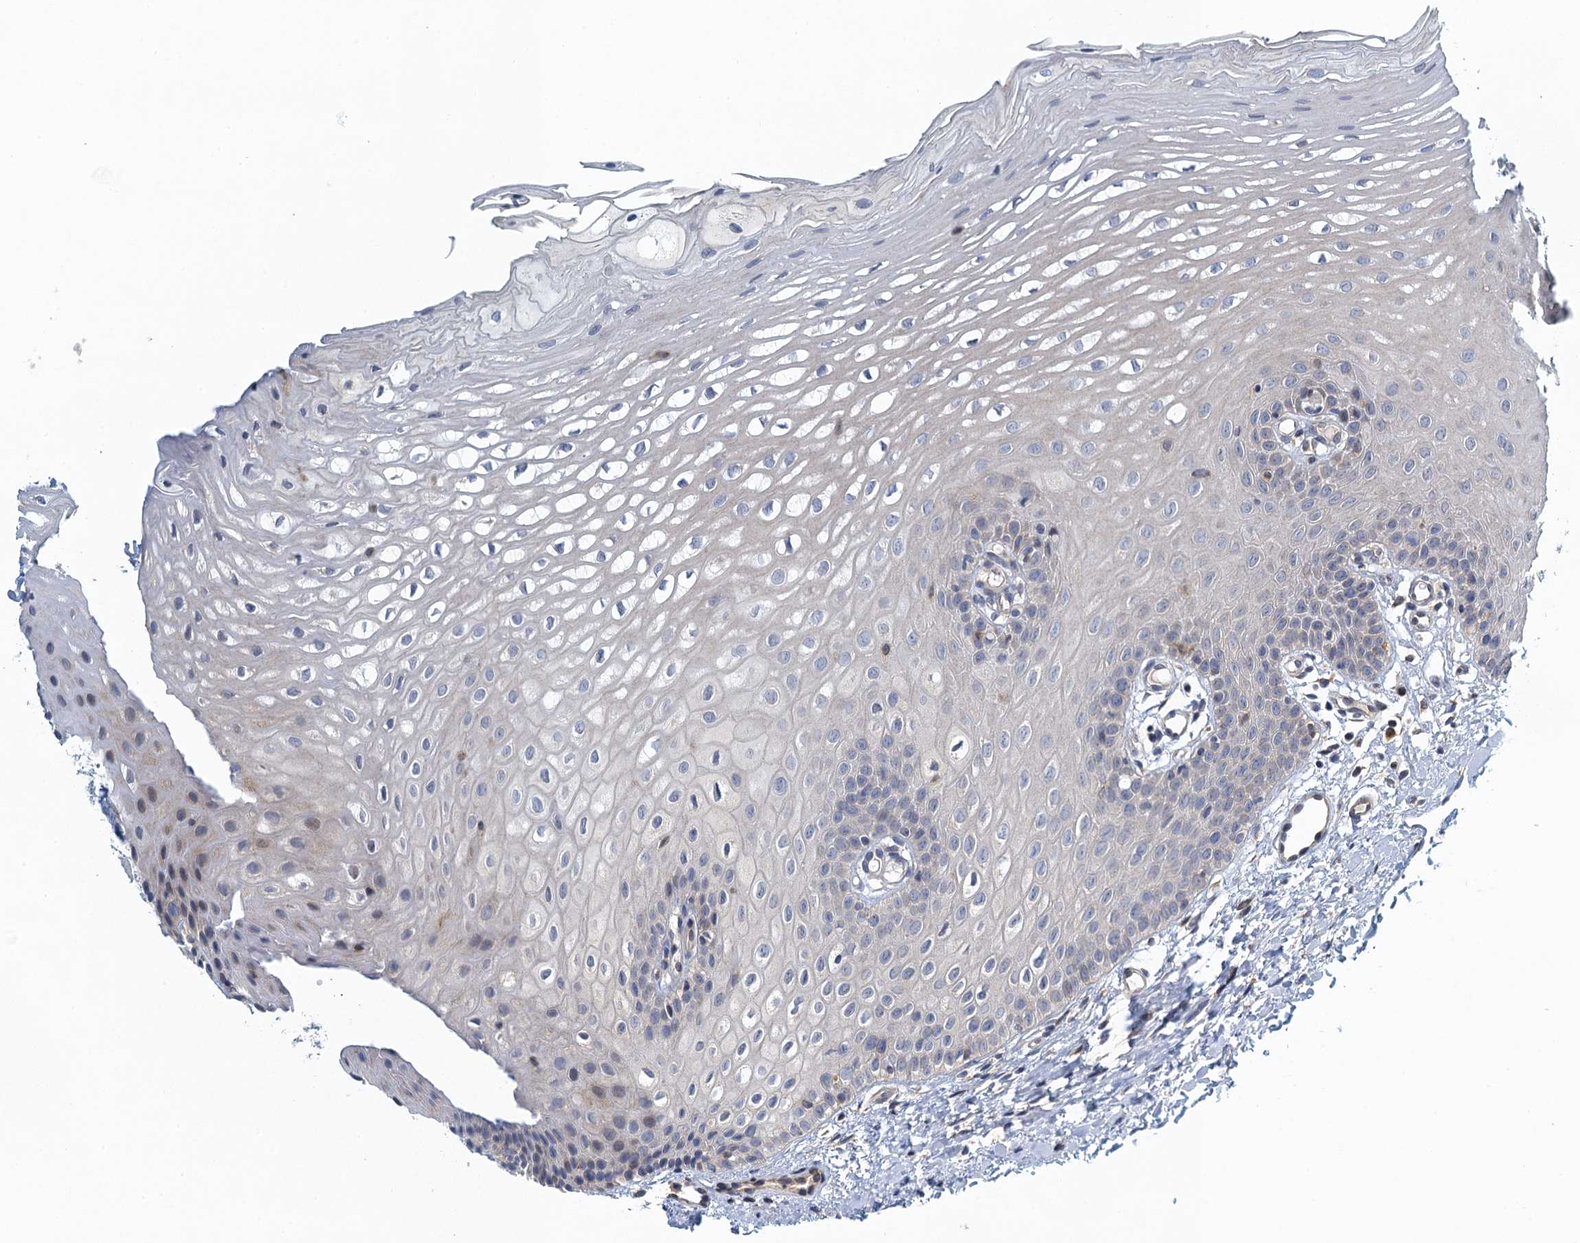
{"staining": {"intensity": "negative", "quantity": "none", "location": "none"}, "tissue": "oral mucosa", "cell_type": "Squamous epithelial cells", "image_type": "normal", "snomed": [{"axis": "morphology", "description": "Normal tissue, NOS"}, {"axis": "topography", "description": "Oral tissue"}], "caption": "DAB immunohistochemical staining of unremarkable oral mucosa demonstrates no significant positivity in squamous epithelial cells. (Stains: DAB (3,3'-diaminobenzidine) IHC with hematoxylin counter stain, Microscopy: brightfield microscopy at high magnification).", "gene": "ALG2", "patient": {"sex": "female", "age": 39}}